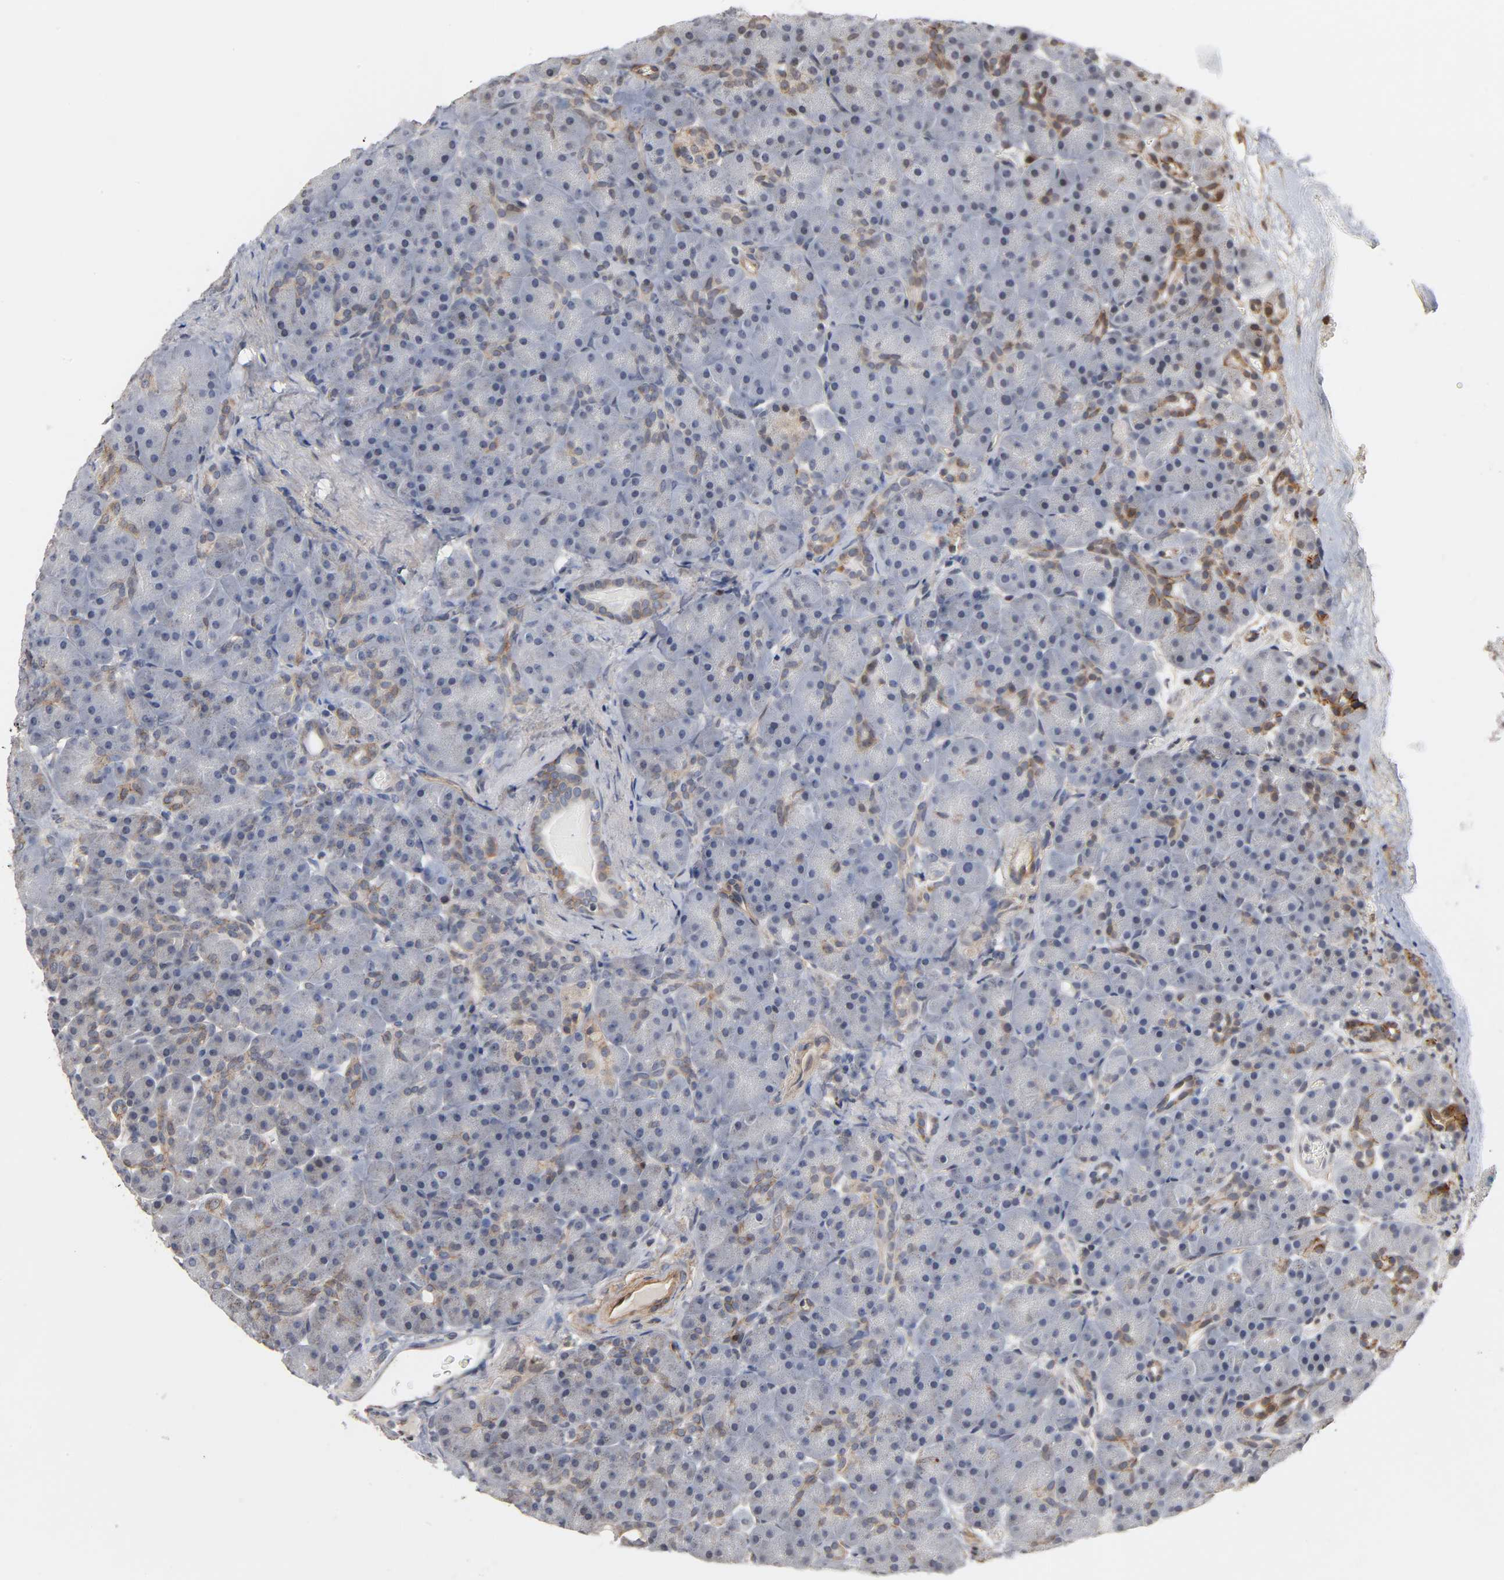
{"staining": {"intensity": "weak", "quantity": "<25%", "location": "cytoplasmic/membranous"}, "tissue": "pancreas", "cell_type": "Exocrine glandular cells", "image_type": "normal", "snomed": [{"axis": "morphology", "description": "Normal tissue, NOS"}, {"axis": "topography", "description": "Pancreas"}], "caption": "The histopathology image reveals no significant expression in exocrine glandular cells of pancreas. (DAB (3,3'-diaminobenzidine) immunohistochemistry visualized using brightfield microscopy, high magnification).", "gene": "ITGAV", "patient": {"sex": "male", "age": 66}}